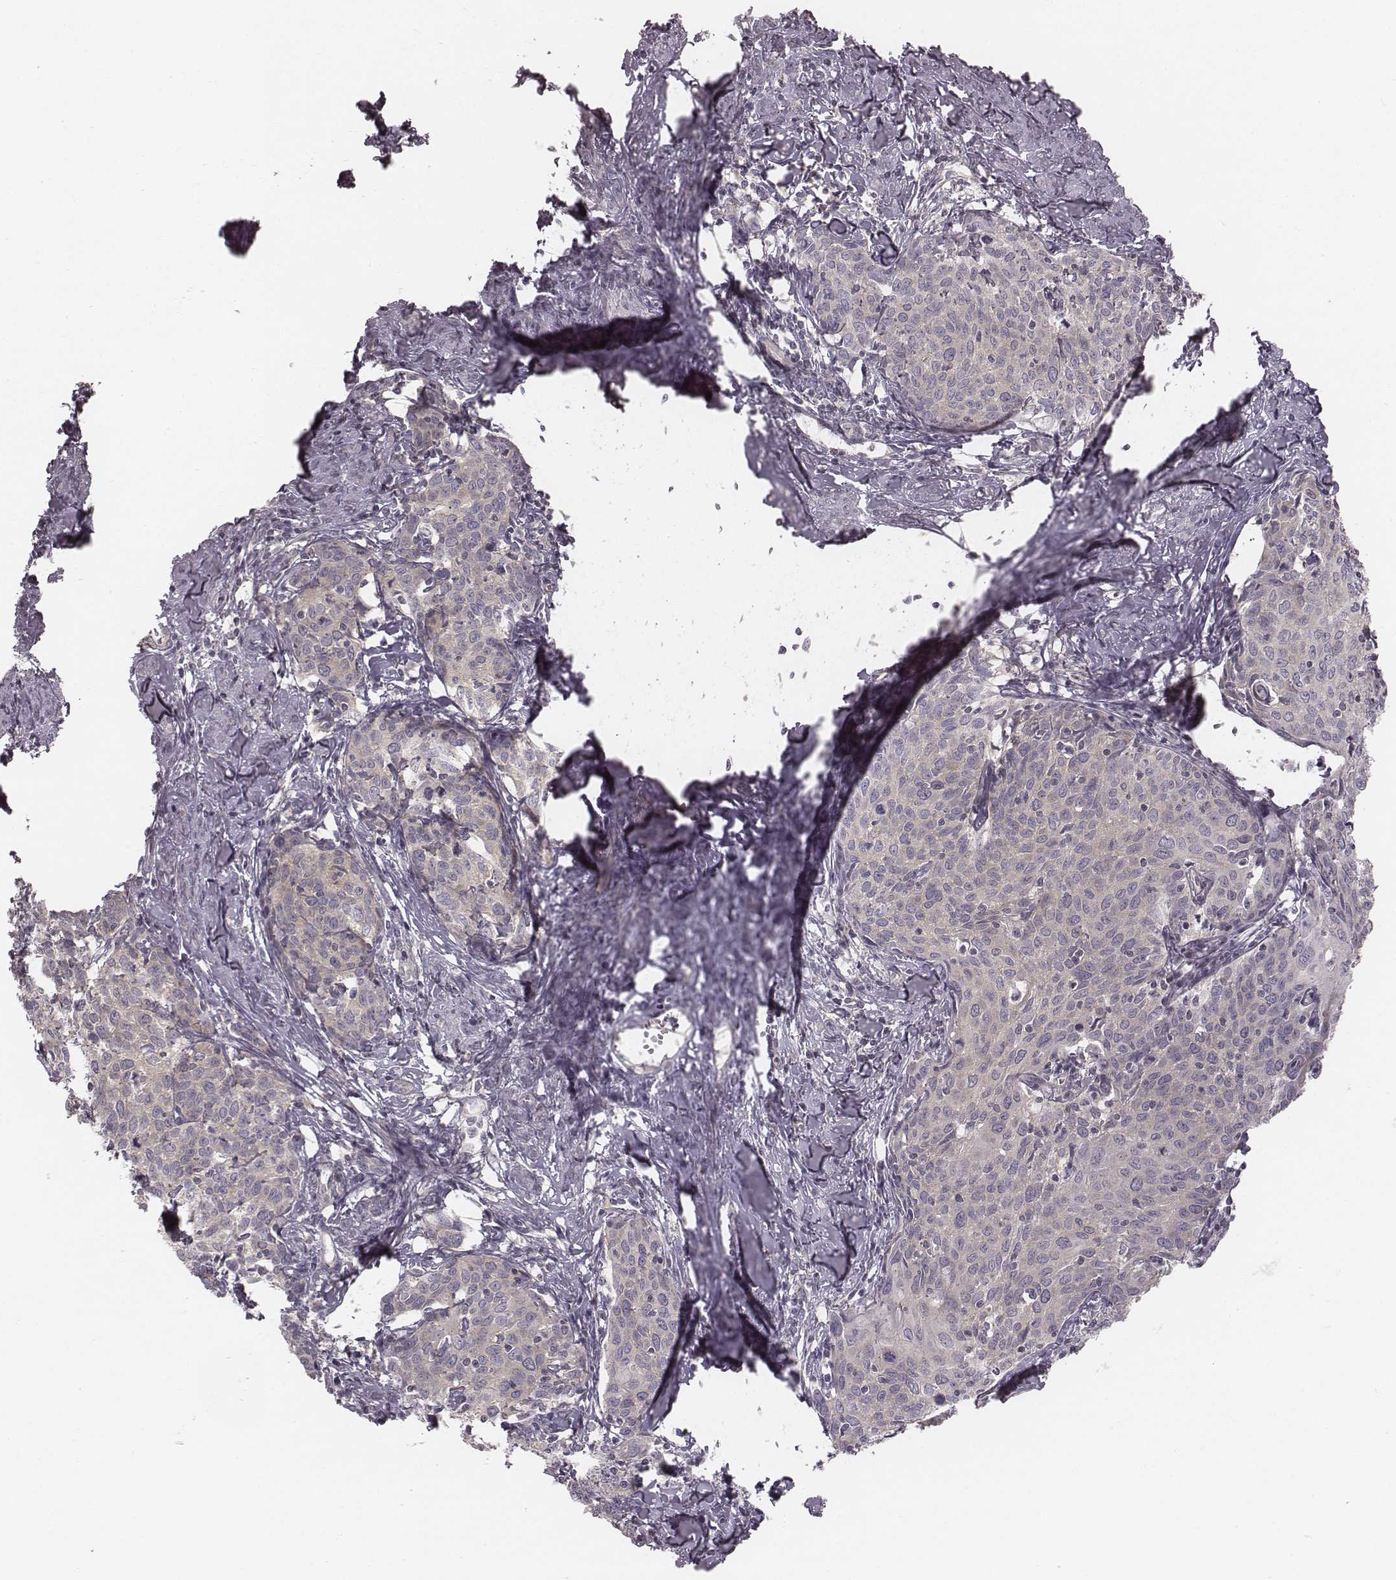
{"staining": {"intensity": "negative", "quantity": "none", "location": "none"}, "tissue": "cervical cancer", "cell_type": "Tumor cells", "image_type": "cancer", "snomed": [{"axis": "morphology", "description": "Squamous cell carcinoma, NOS"}, {"axis": "topography", "description": "Cervix"}], "caption": "High magnification brightfield microscopy of cervical squamous cell carcinoma stained with DAB (3,3'-diaminobenzidine) (brown) and counterstained with hematoxylin (blue): tumor cells show no significant staining.", "gene": "TDRD5", "patient": {"sex": "female", "age": 62}}